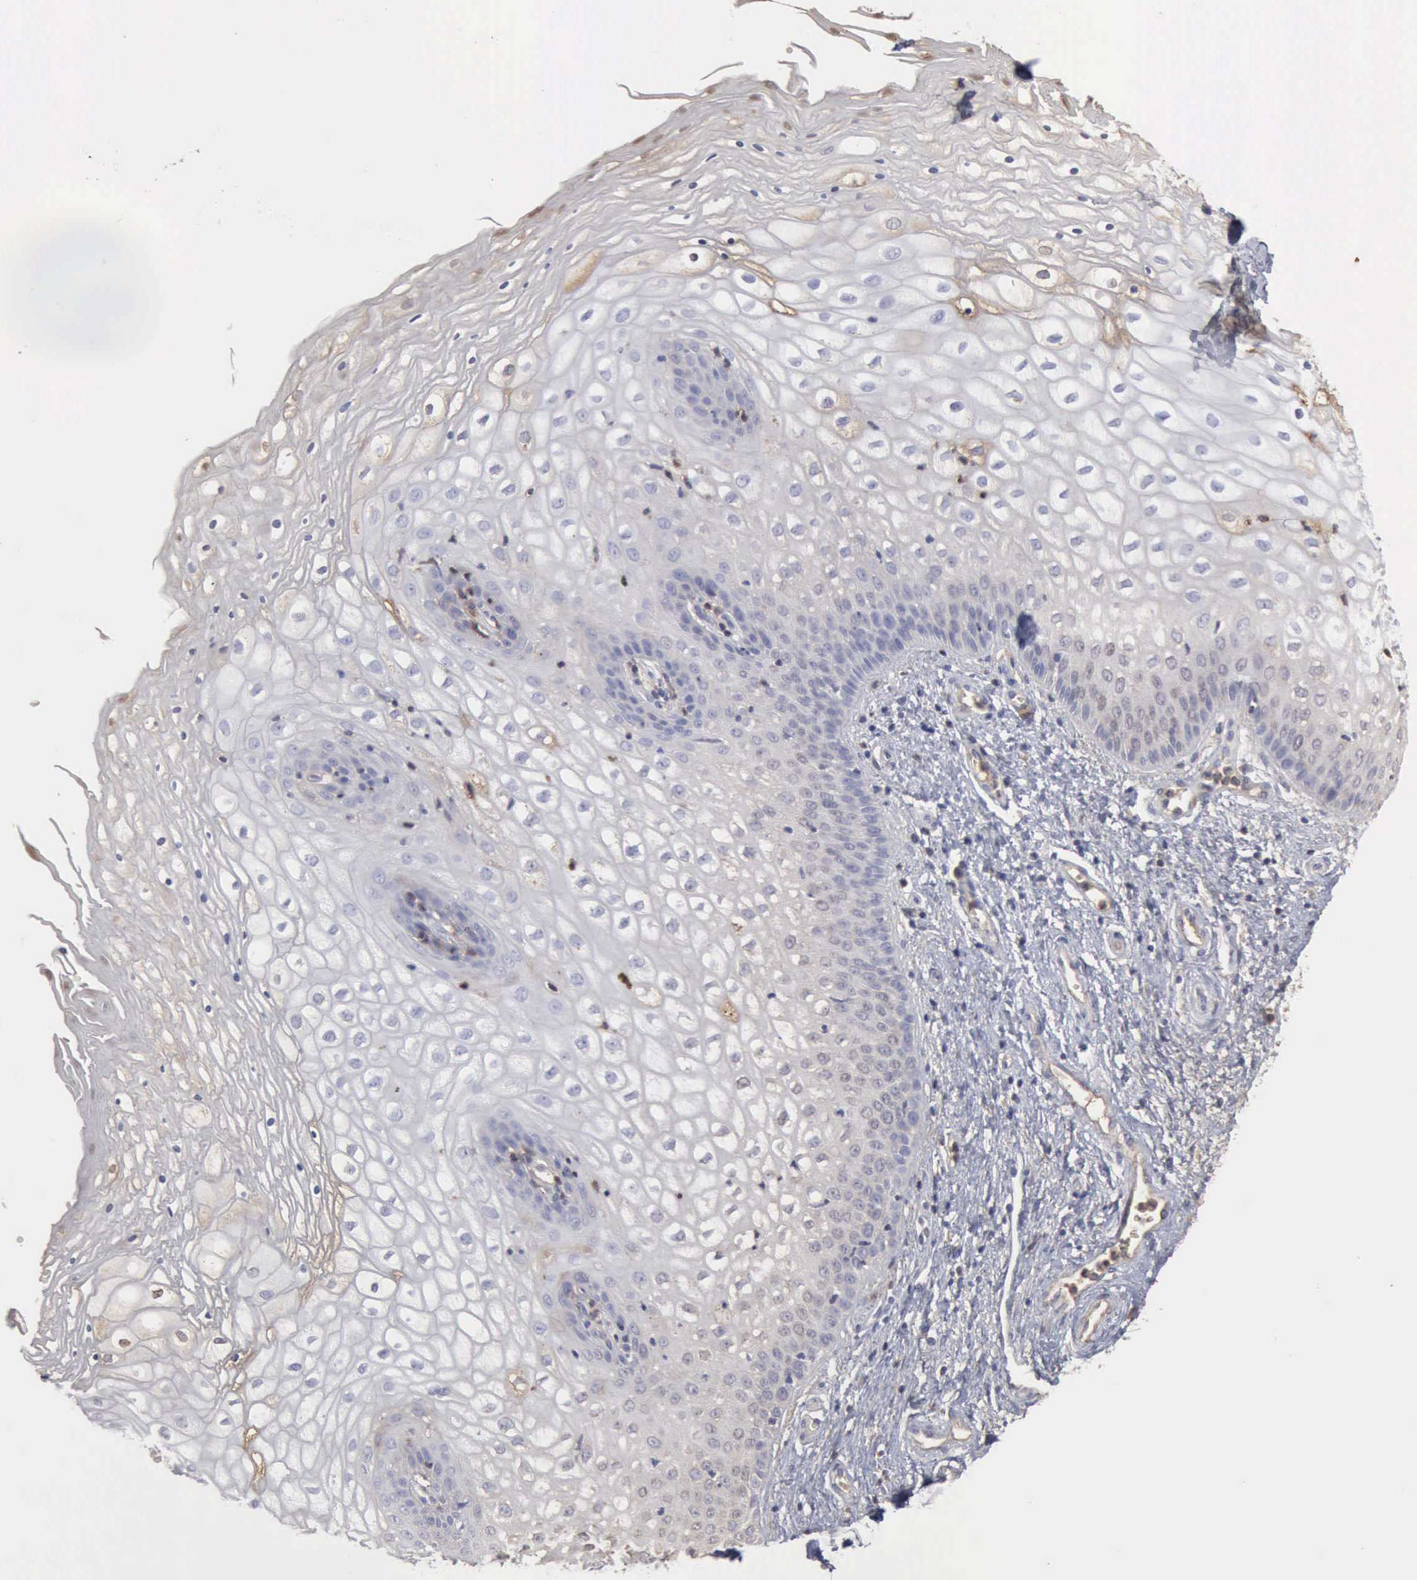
{"staining": {"intensity": "negative", "quantity": "none", "location": "none"}, "tissue": "vagina", "cell_type": "Squamous epithelial cells", "image_type": "normal", "snomed": [{"axis": "morphology", "description": "Normal tissue, NOS"}, {"axis": "topography", "description": "Vagina"}], "caption": "Immunohistochemistry of unremarkable human vagina shows no expression in squamous epithelial cells. The staining was performed using DAB (3,3'-diaminobenzidine) to visualize the protein expression in brown, while the nuclei were stained in blue with hematoxylin (Magnification: 20x).", "gene": "SERPINA1", "patient": {"sex": "female", "age": 34}}